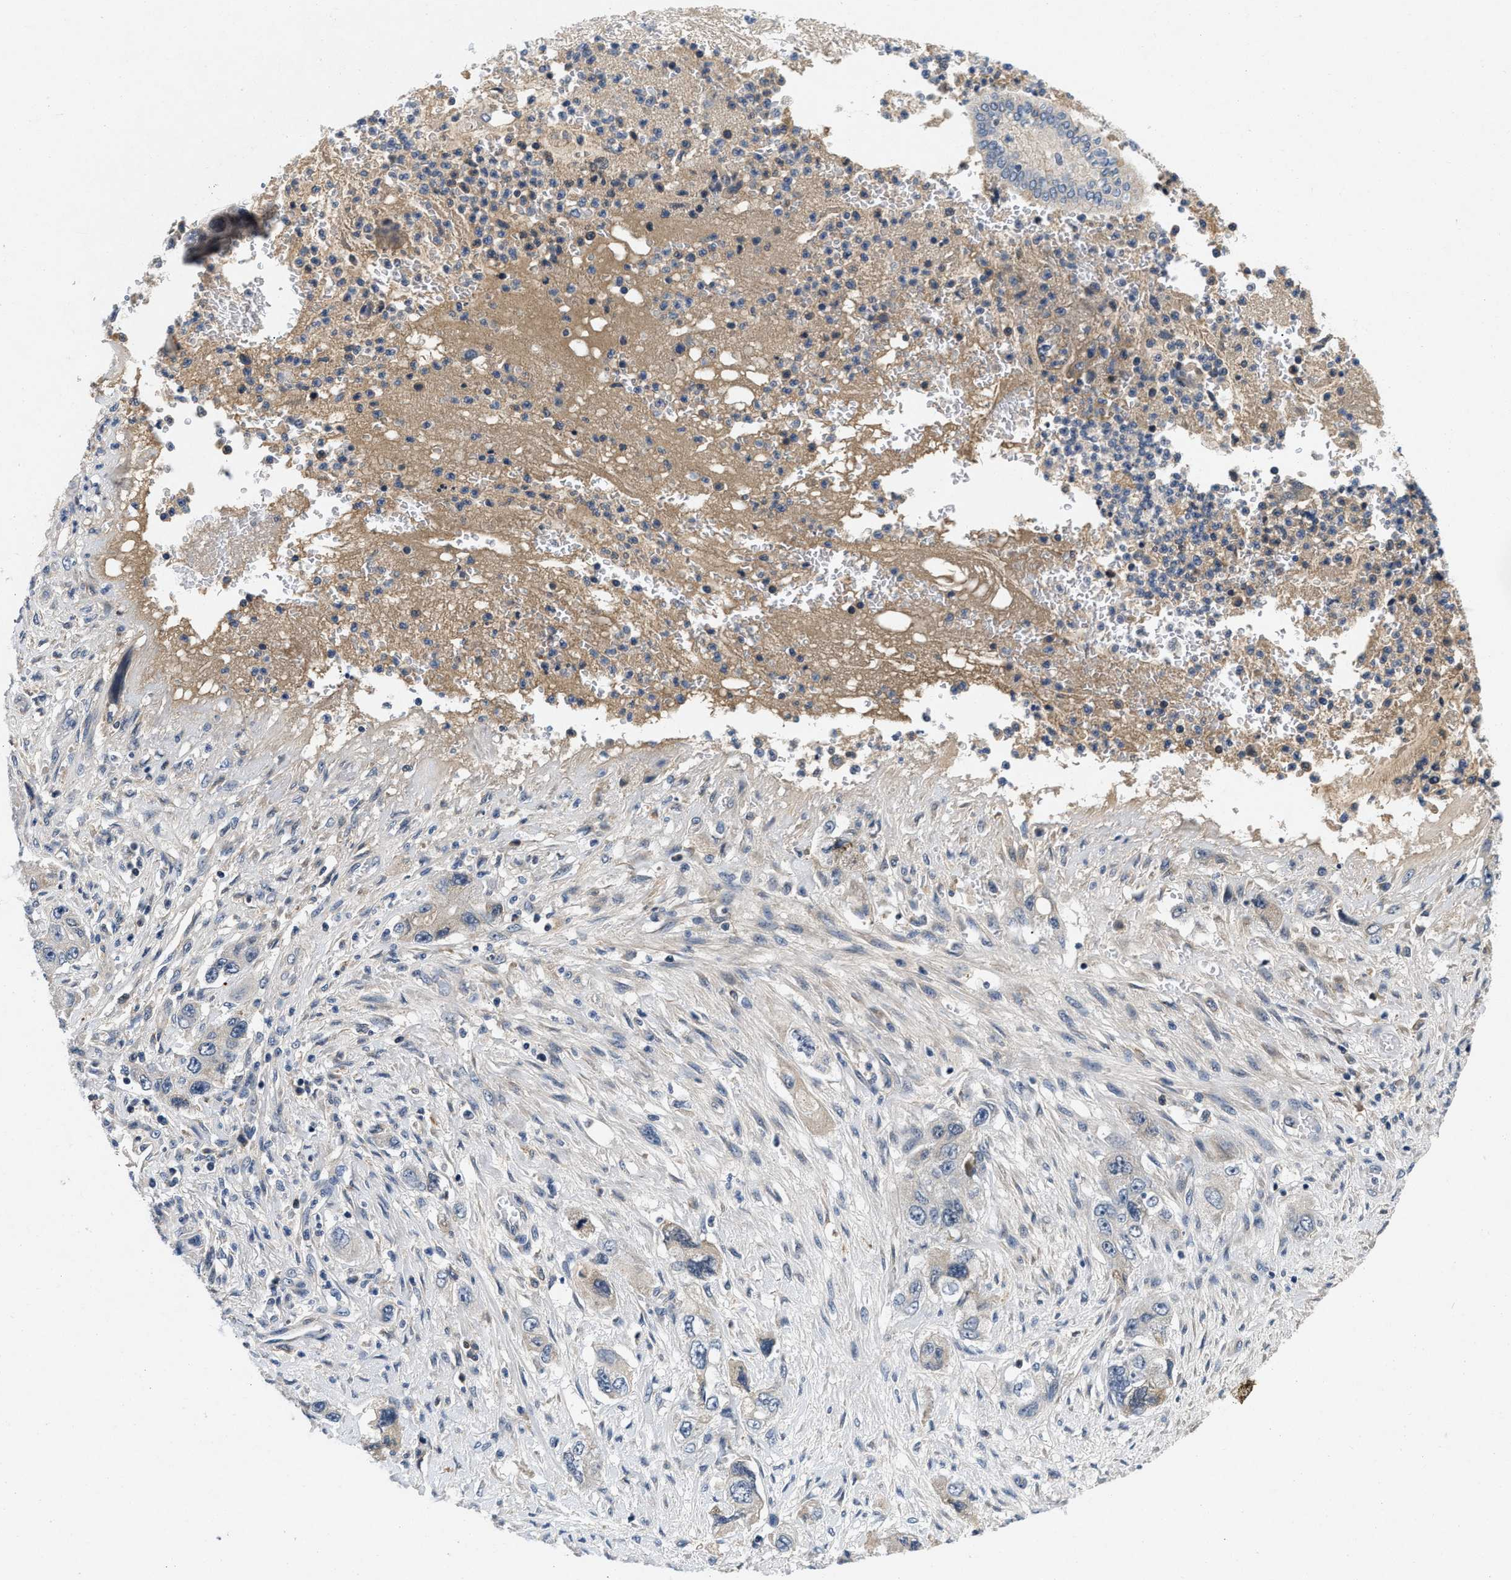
{"staining": {"intensity": "weak", "quantity": "25%-75%", "location": "cytoplasmic/membranous"}, "tissue": "pancreatic cancer", "cell_type": "Tumor cells", "image_type": "cancer", "snomed": [{"axis": "morphology", "description": "Adenocarcinoma, NOS"}, {"axis": "topography", "description": "Pancreas"}], "caption": "IHC (DAB) staining of human pancreatic cancer shows weak cytoplasmic/membranous protein positivity in about 25%-75% of tumor cells. (DAB IHC, brown staining for protein, blue staining for nuclei).", "gene": "PDP1", "patient": {"sex": "female", "age": 73}}